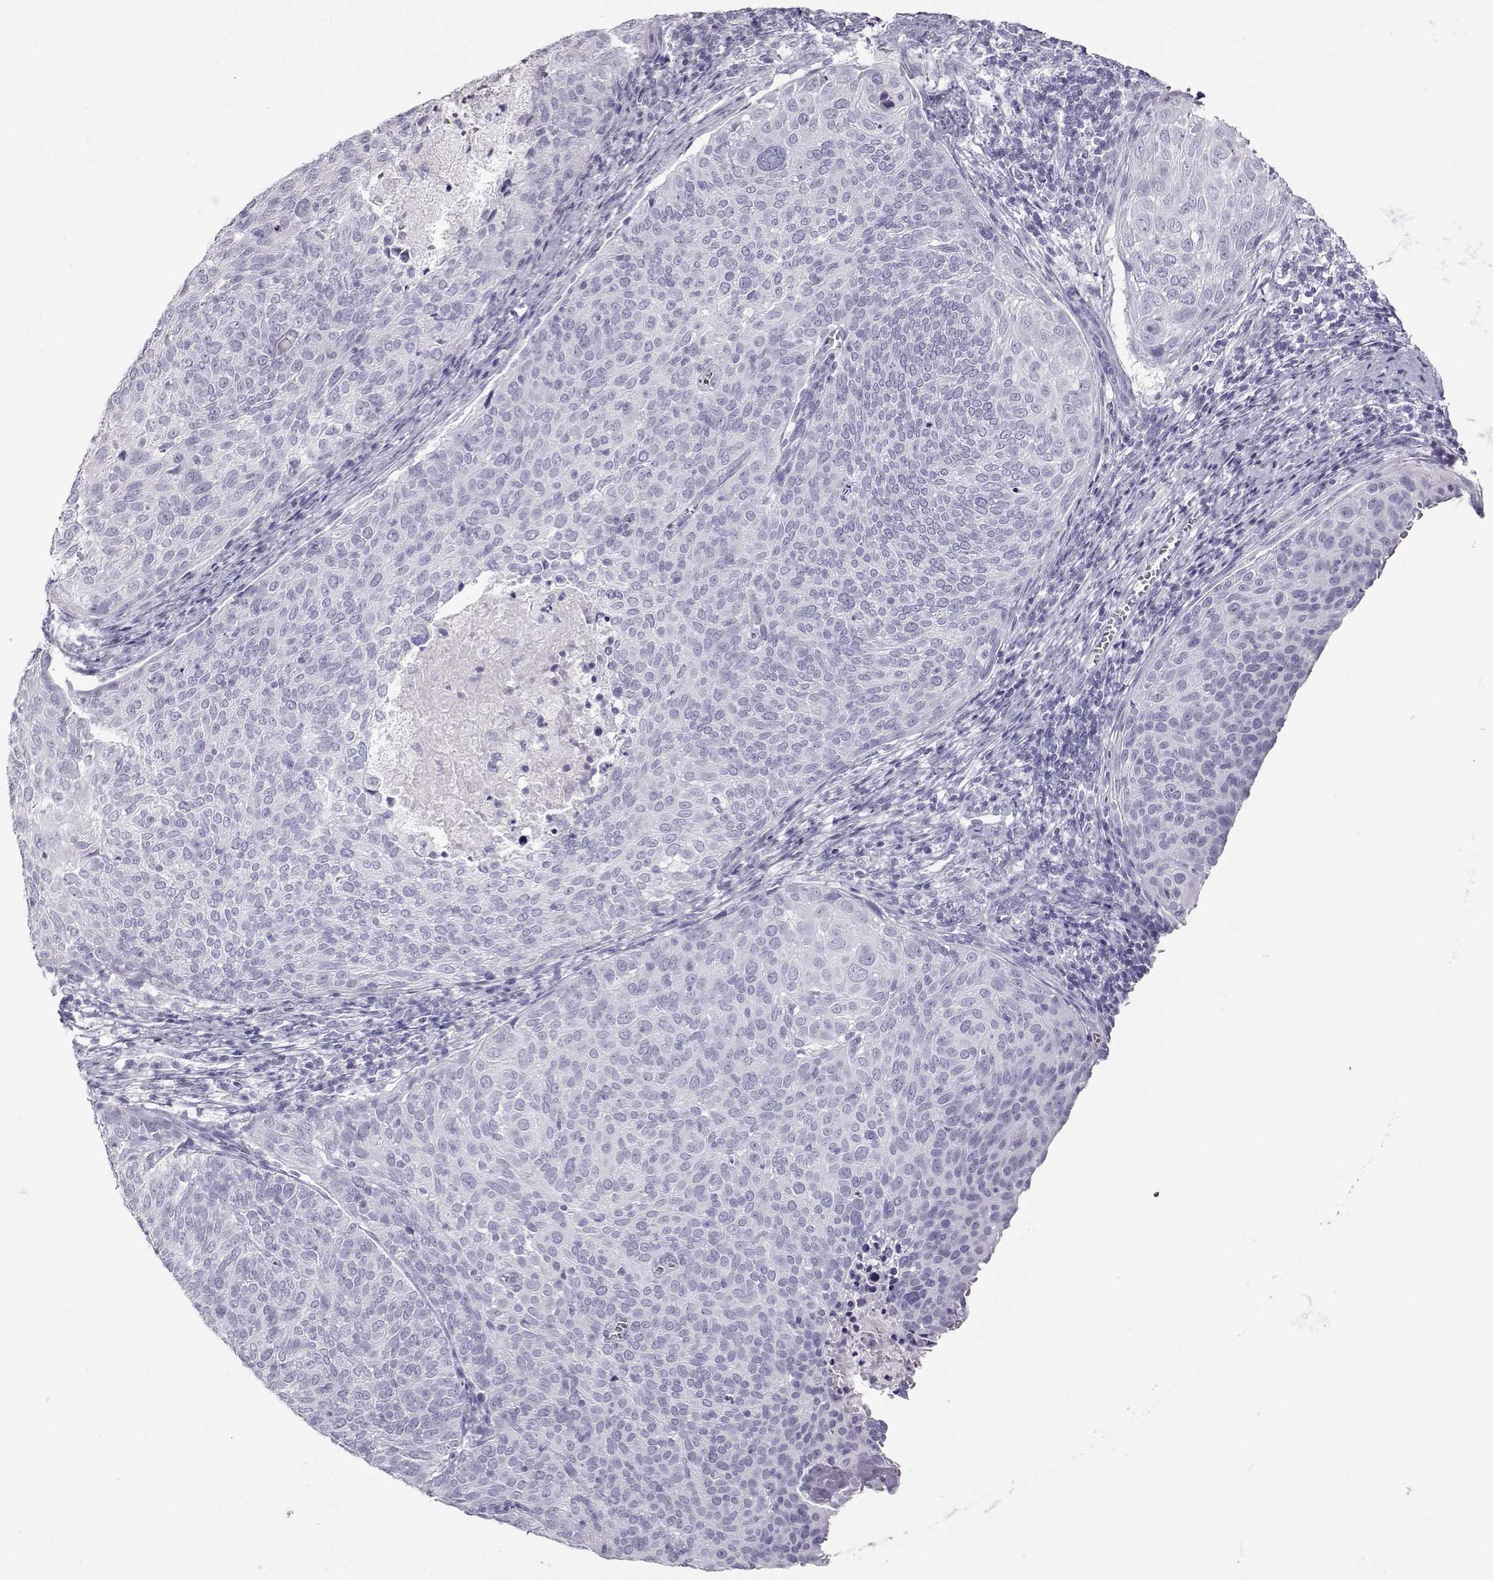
{"staining": {"intensity": "negative", "quantity": "none", "location": "none"}, "tissue": "cervical cancer", "cell_type": "Tumor cells", "image_type": "cancer", "snomed": [{"axis": "morphology", "description": "Squamous cell carcinoma, NOS"}, {"axis": "topography", "description": "Cervix"}], "caption": "IHC image of neoplastic tissue: human cervical cancer (squamous cell carcinoma) stained with DAB (3,3'-diaminobenzidine) demonstrates no significant protein expression in tumor cells.", "gene": "TKTL1", "patient": {"sex": "female", "age": 39}}